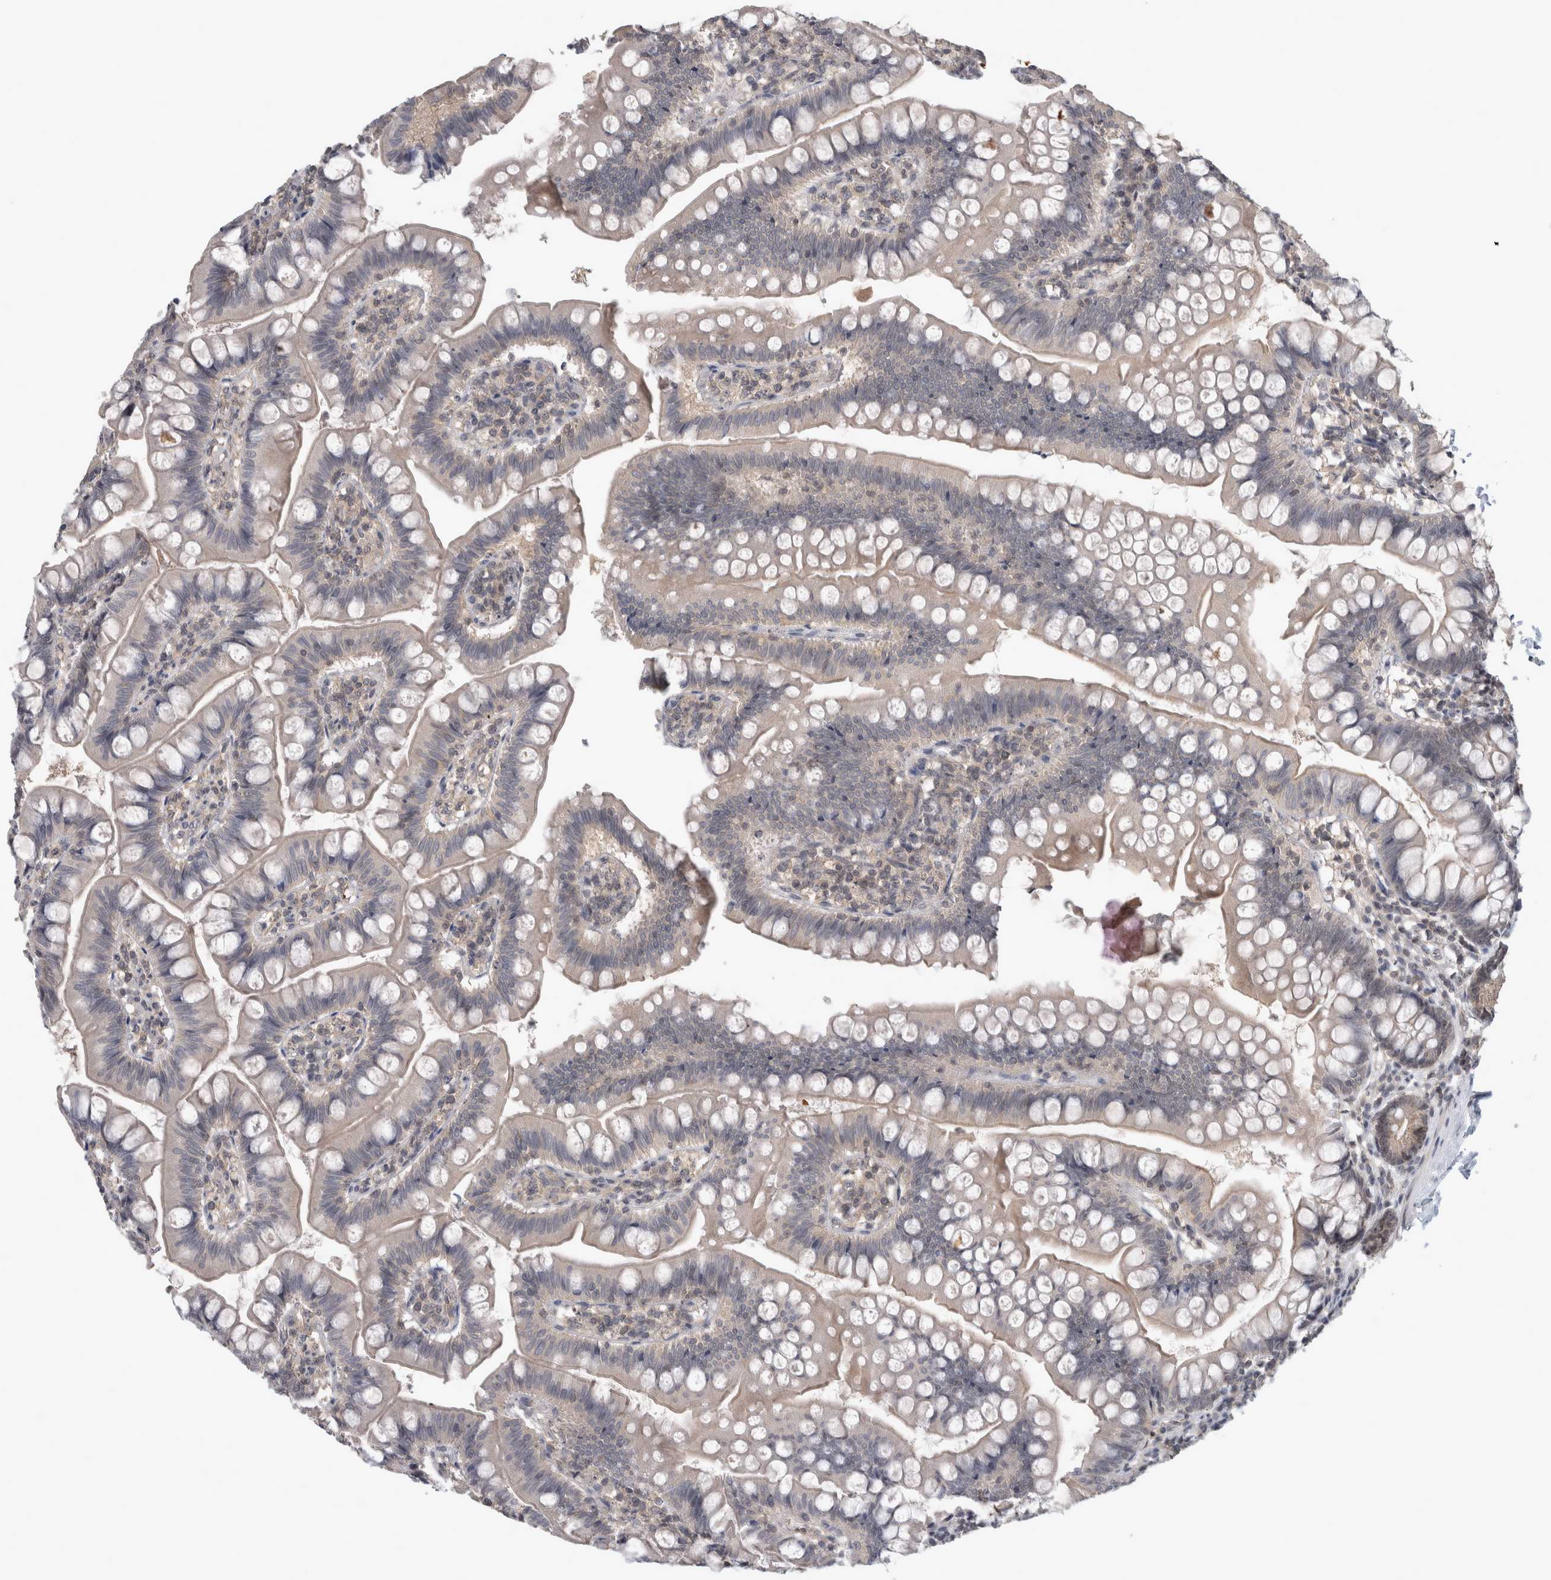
{"staining": {"intensity": "weak", "quantity": "<25%", "location": "cytoplasmic/membranous,nuclear"}, "tissue": "small intestine", "cell_type": "Glandular cells", "image_type": "normal", "snomed": [{"axis": "morphology", "description": "Normal tissue, NOS"}, {"axis": "topography", "description": "Small intestine"}], "caption": "This is an immunohistochemistry photomicrograph of unremarkable human small intestine. There is no expression in glandular cells.", "gene": "RBM28", "patient": {"sex": "male", "age": 7}}